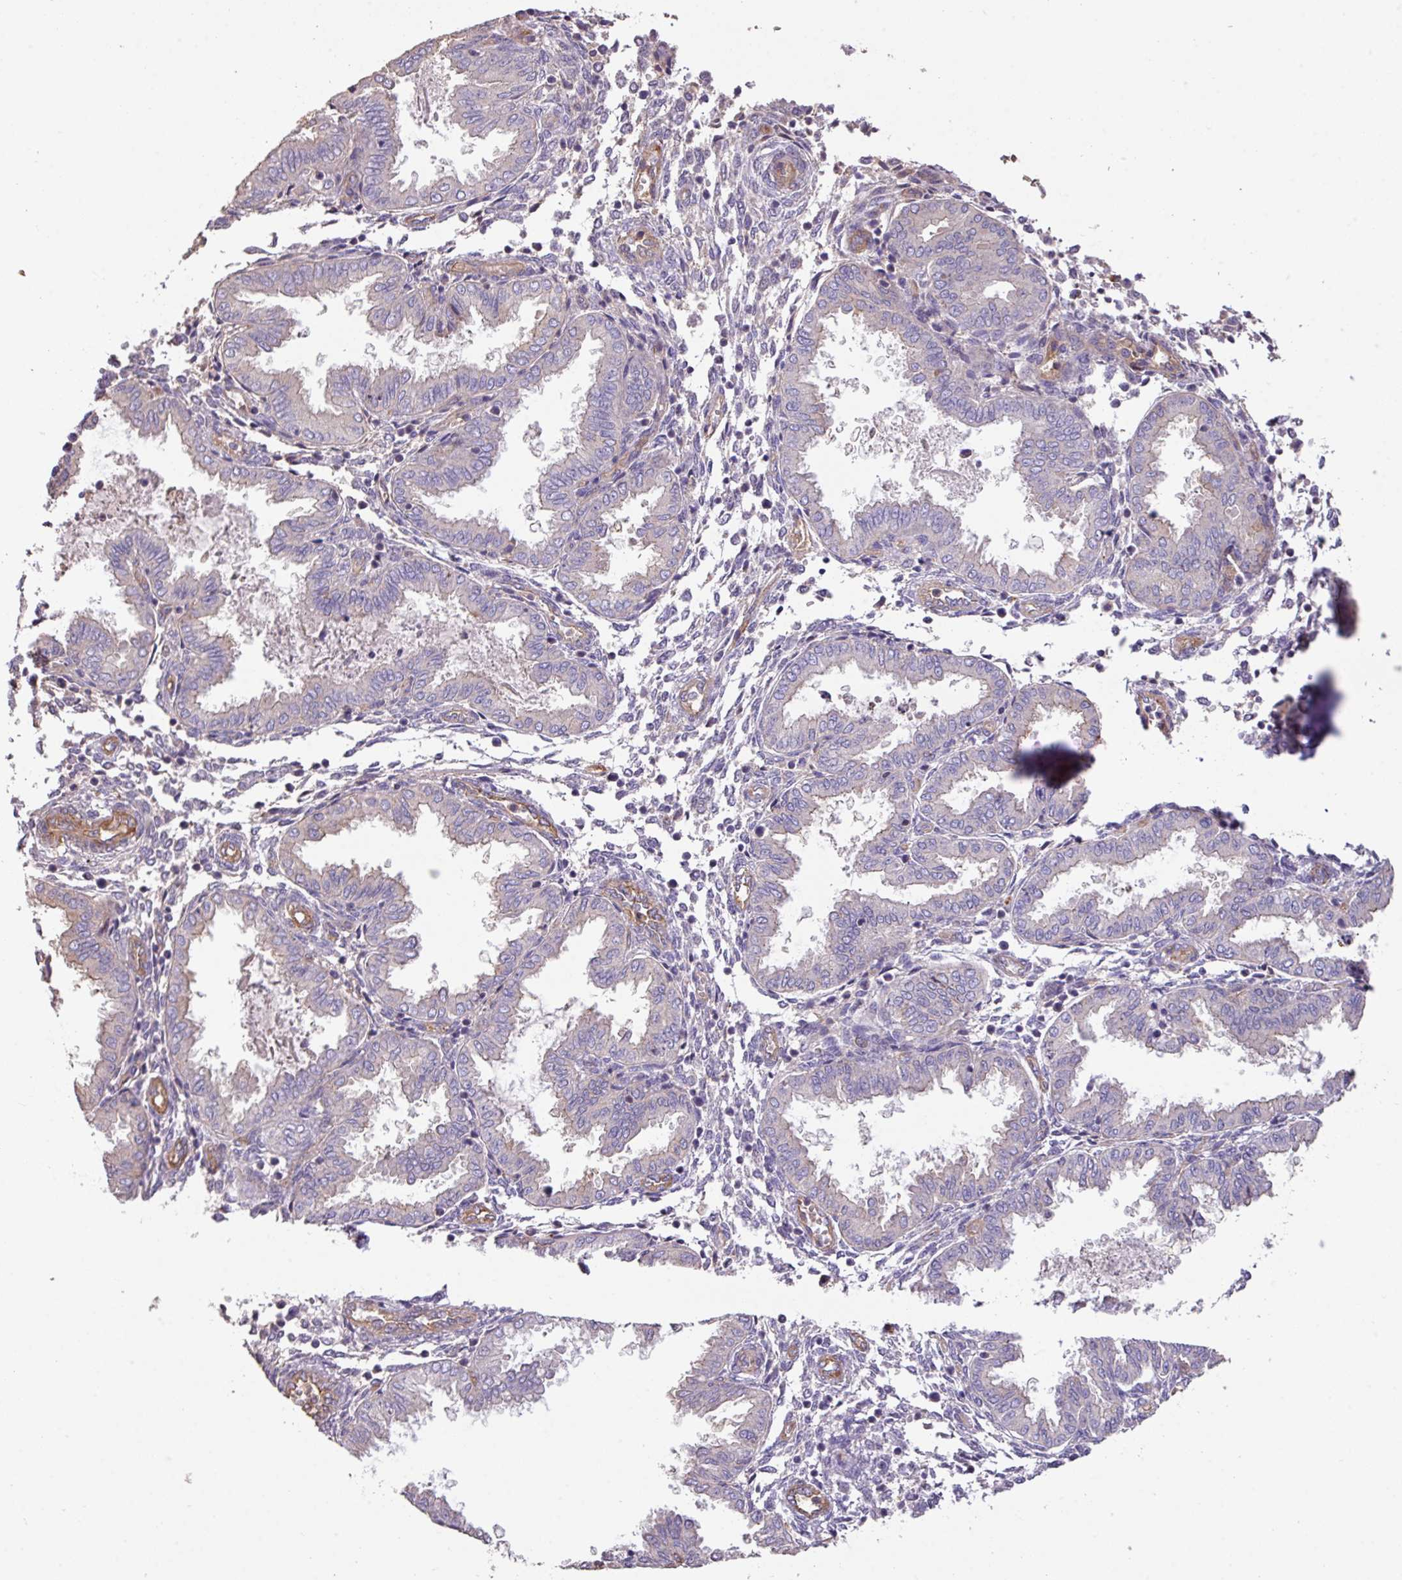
{"staining": {"intensity": "negative", "quantity": "none", "location": "none"}, "tissue": "endometrium", "cell_type": "Cells in endometrial stroma", "image_type": "normal", "snomed": [{"axis": "morphology", "description": "Normal tissue, NOS"}, {"axis": "topography", "description": "Endometrium"}], "caption": "This is an immunohistochemistry (IHC) image of normal endometrium. There is no expression in cells in endometrial stroma.", "gene": "CALML4", "patient": {"sex": "female", "age": 33}}